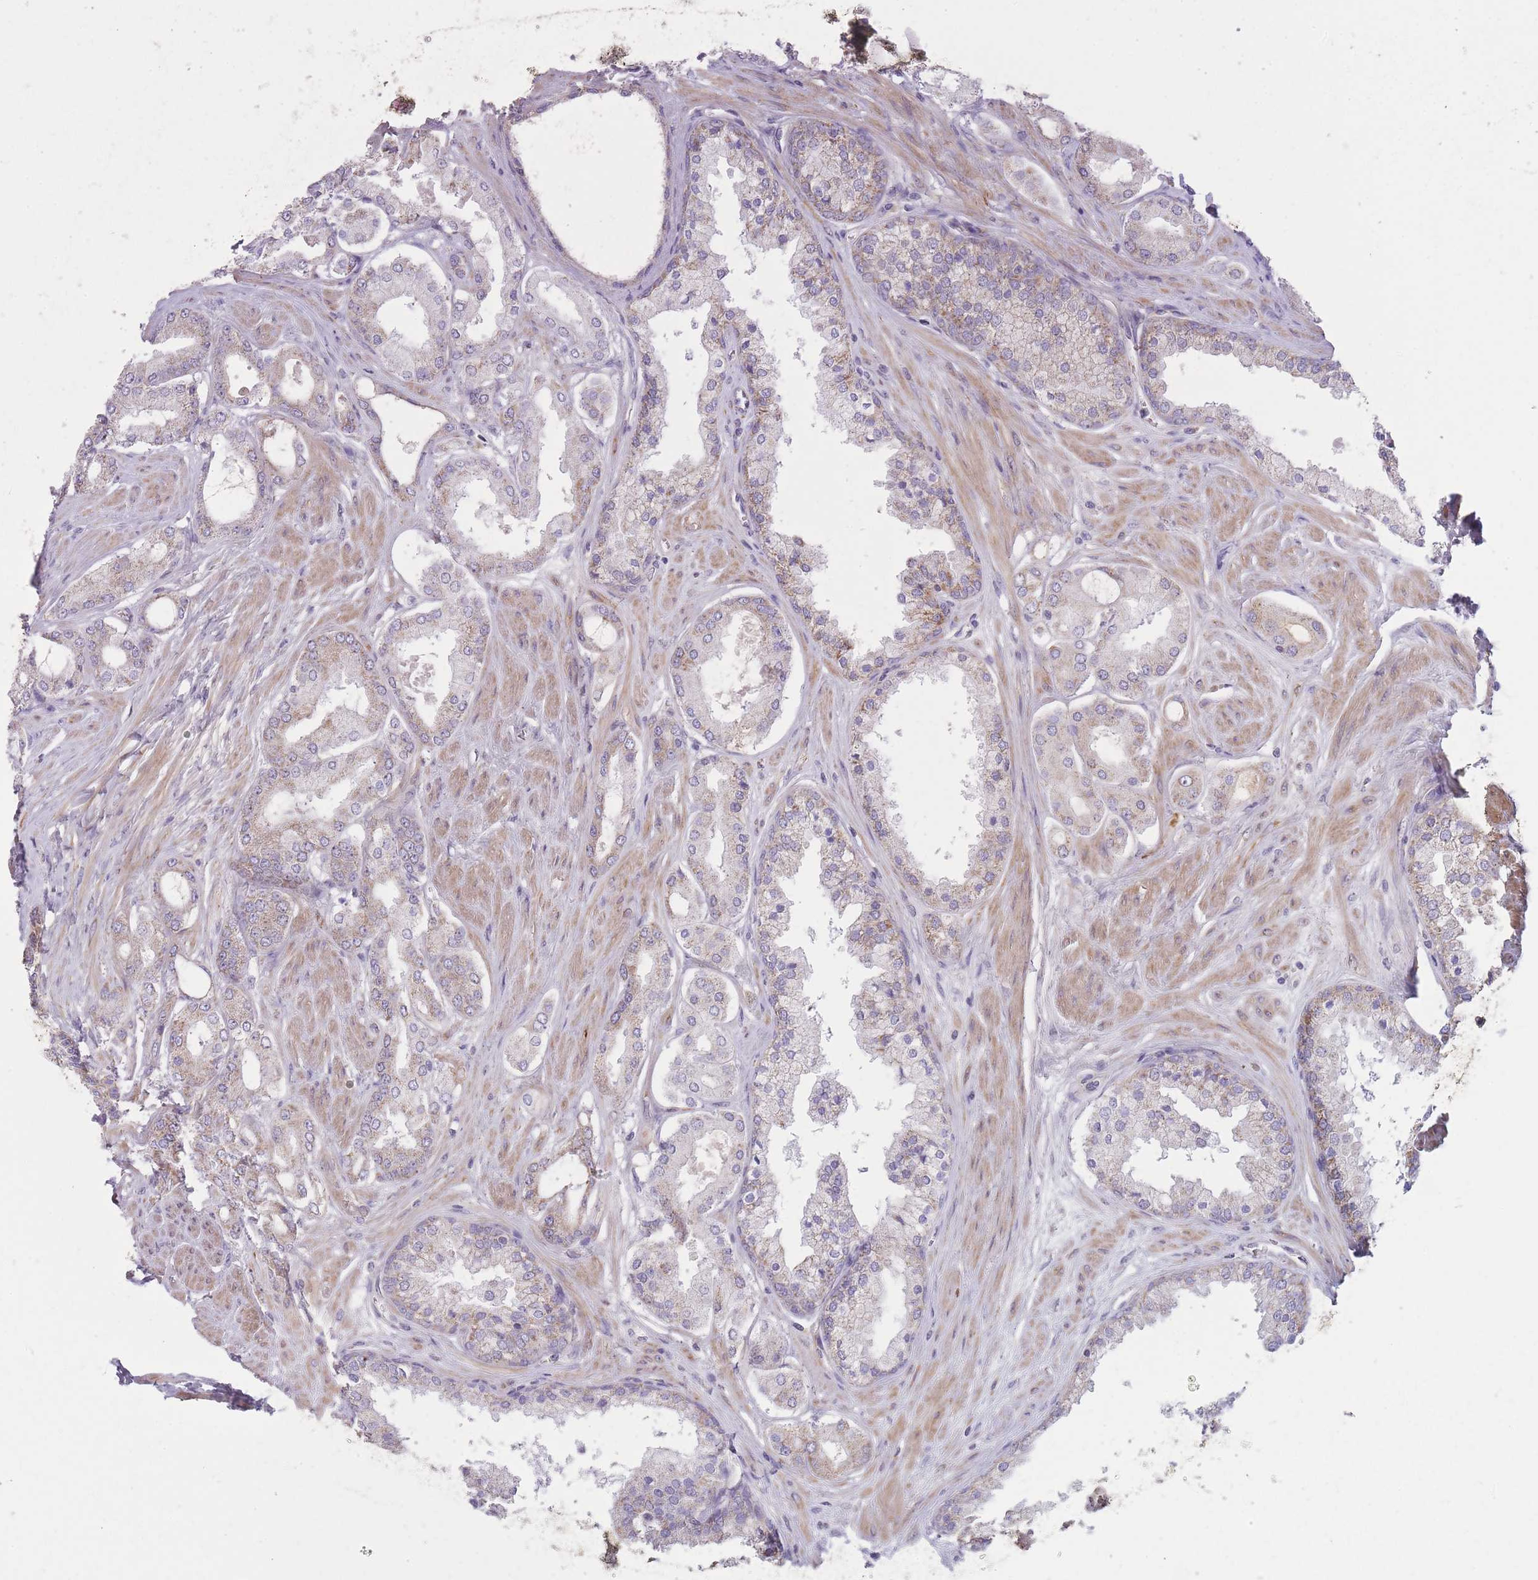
{"staining": {"intensity": "negative", "quantity": "none", "location": "none"}, "tissue": "prostate cancer", "cell_type": "Tumor cells", "image_type": "cancer", "snomed": [{"axis": "morphology", "description": "Adenocarcinoma, Low grade"}, {"axis": "topography", "description": "Prostate"}], "caption": "Prostate cancer was stained to show a protein in brown. There is no significant expression in tumor cells.", "gene": "ZBTB24", "patient": {"sex": "male", "age": 42}}